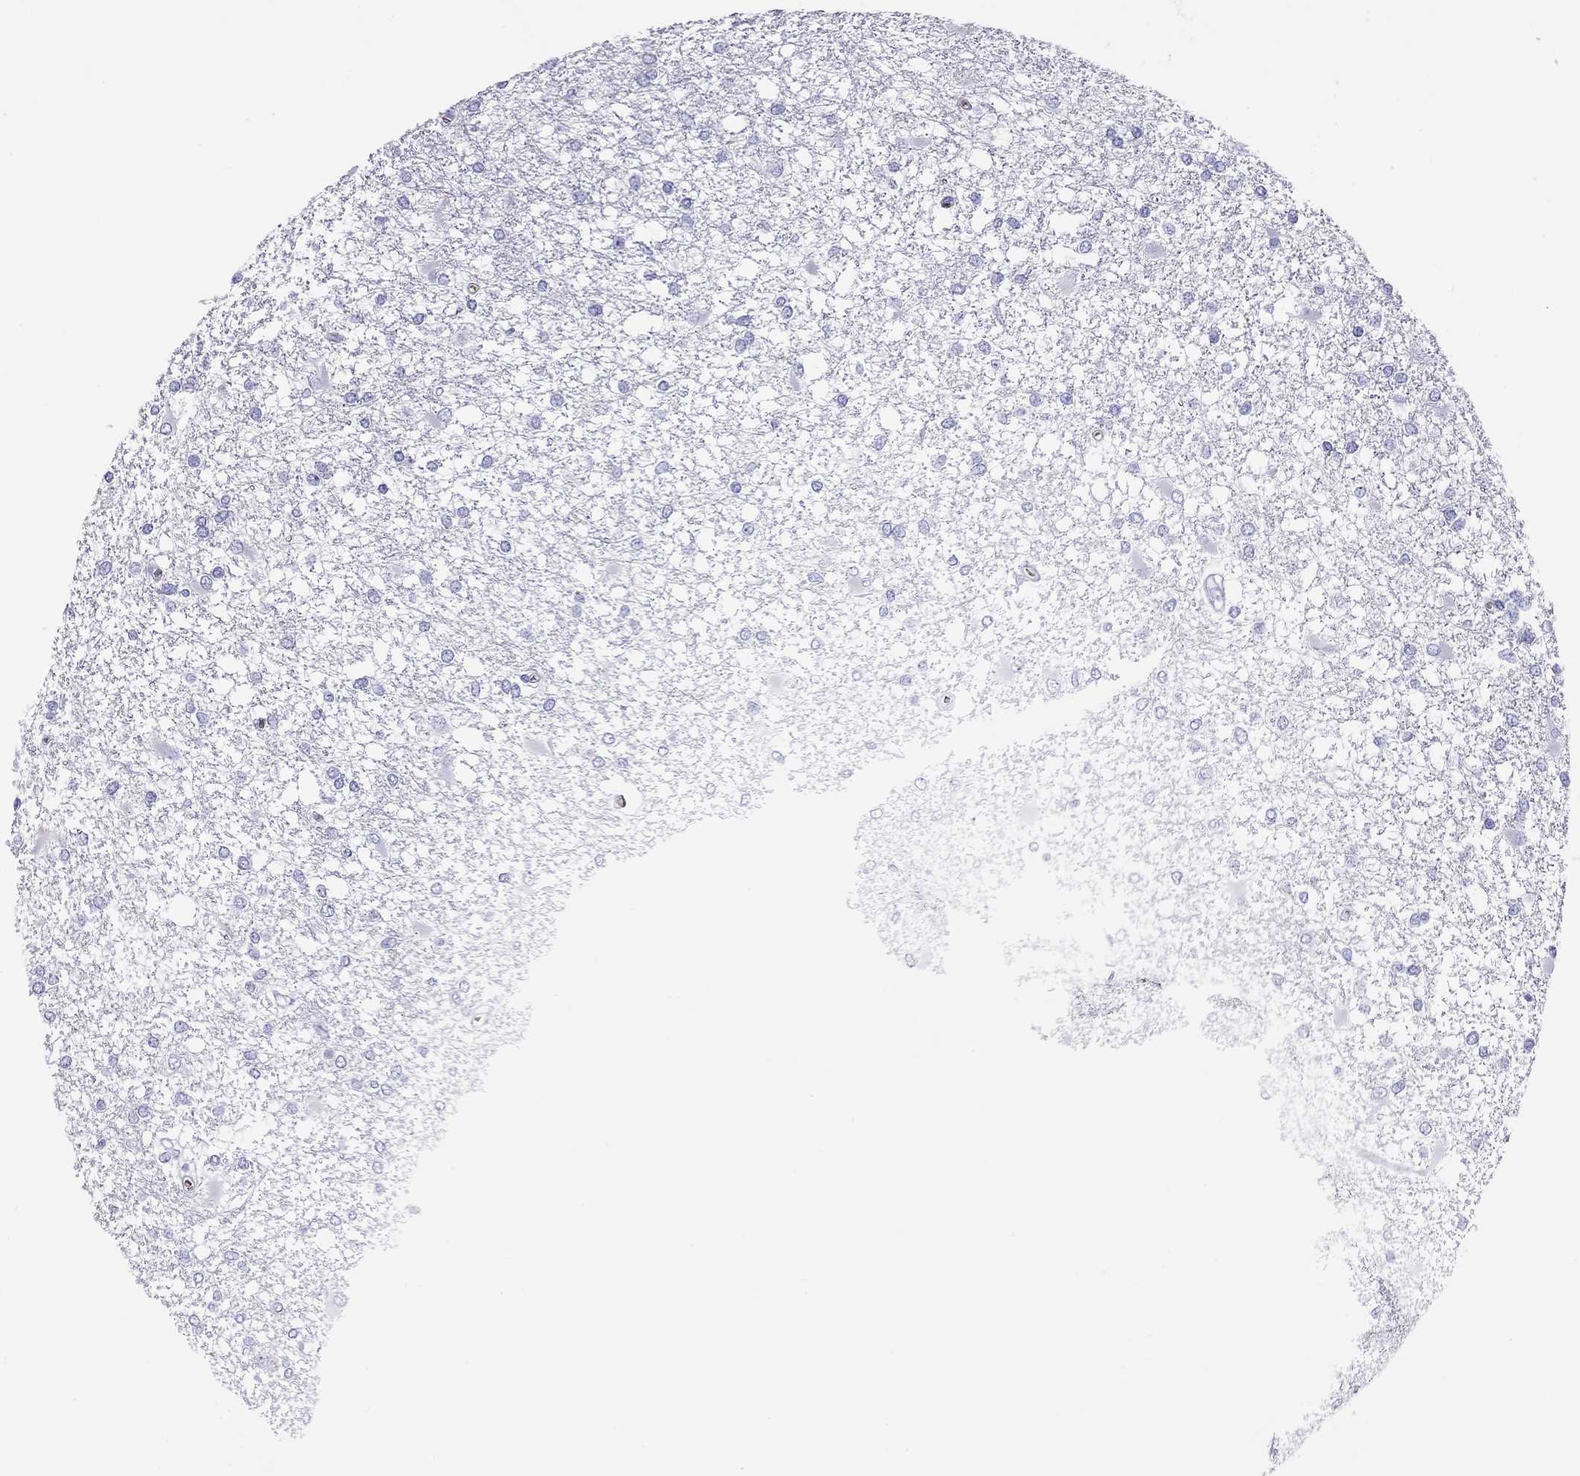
{"staining": {"intensity": "negative", "quantity": "none", "location": "none"}, "tissue": "glioma", "cell_type": "Tumor cells", "image_type": "cancer", "snomed": [{"axis": "morphology", "description": "Glioma, malignant, High grade"}, {"axis": "topography", "description": "Cerebral cortex"}], "caption": "Glioma was stained to show a protein in brown. There is no significant positivity in tumor cells. The staining was performed using DAB (3,3'-diaminobenzidine) to visualize the protein expression in brown, while the nuclei were stained in blue with hematoxylin (Magnification: 20x).", "gene": "PTPRN", "patient": {"sex": "male", "age": 79}}